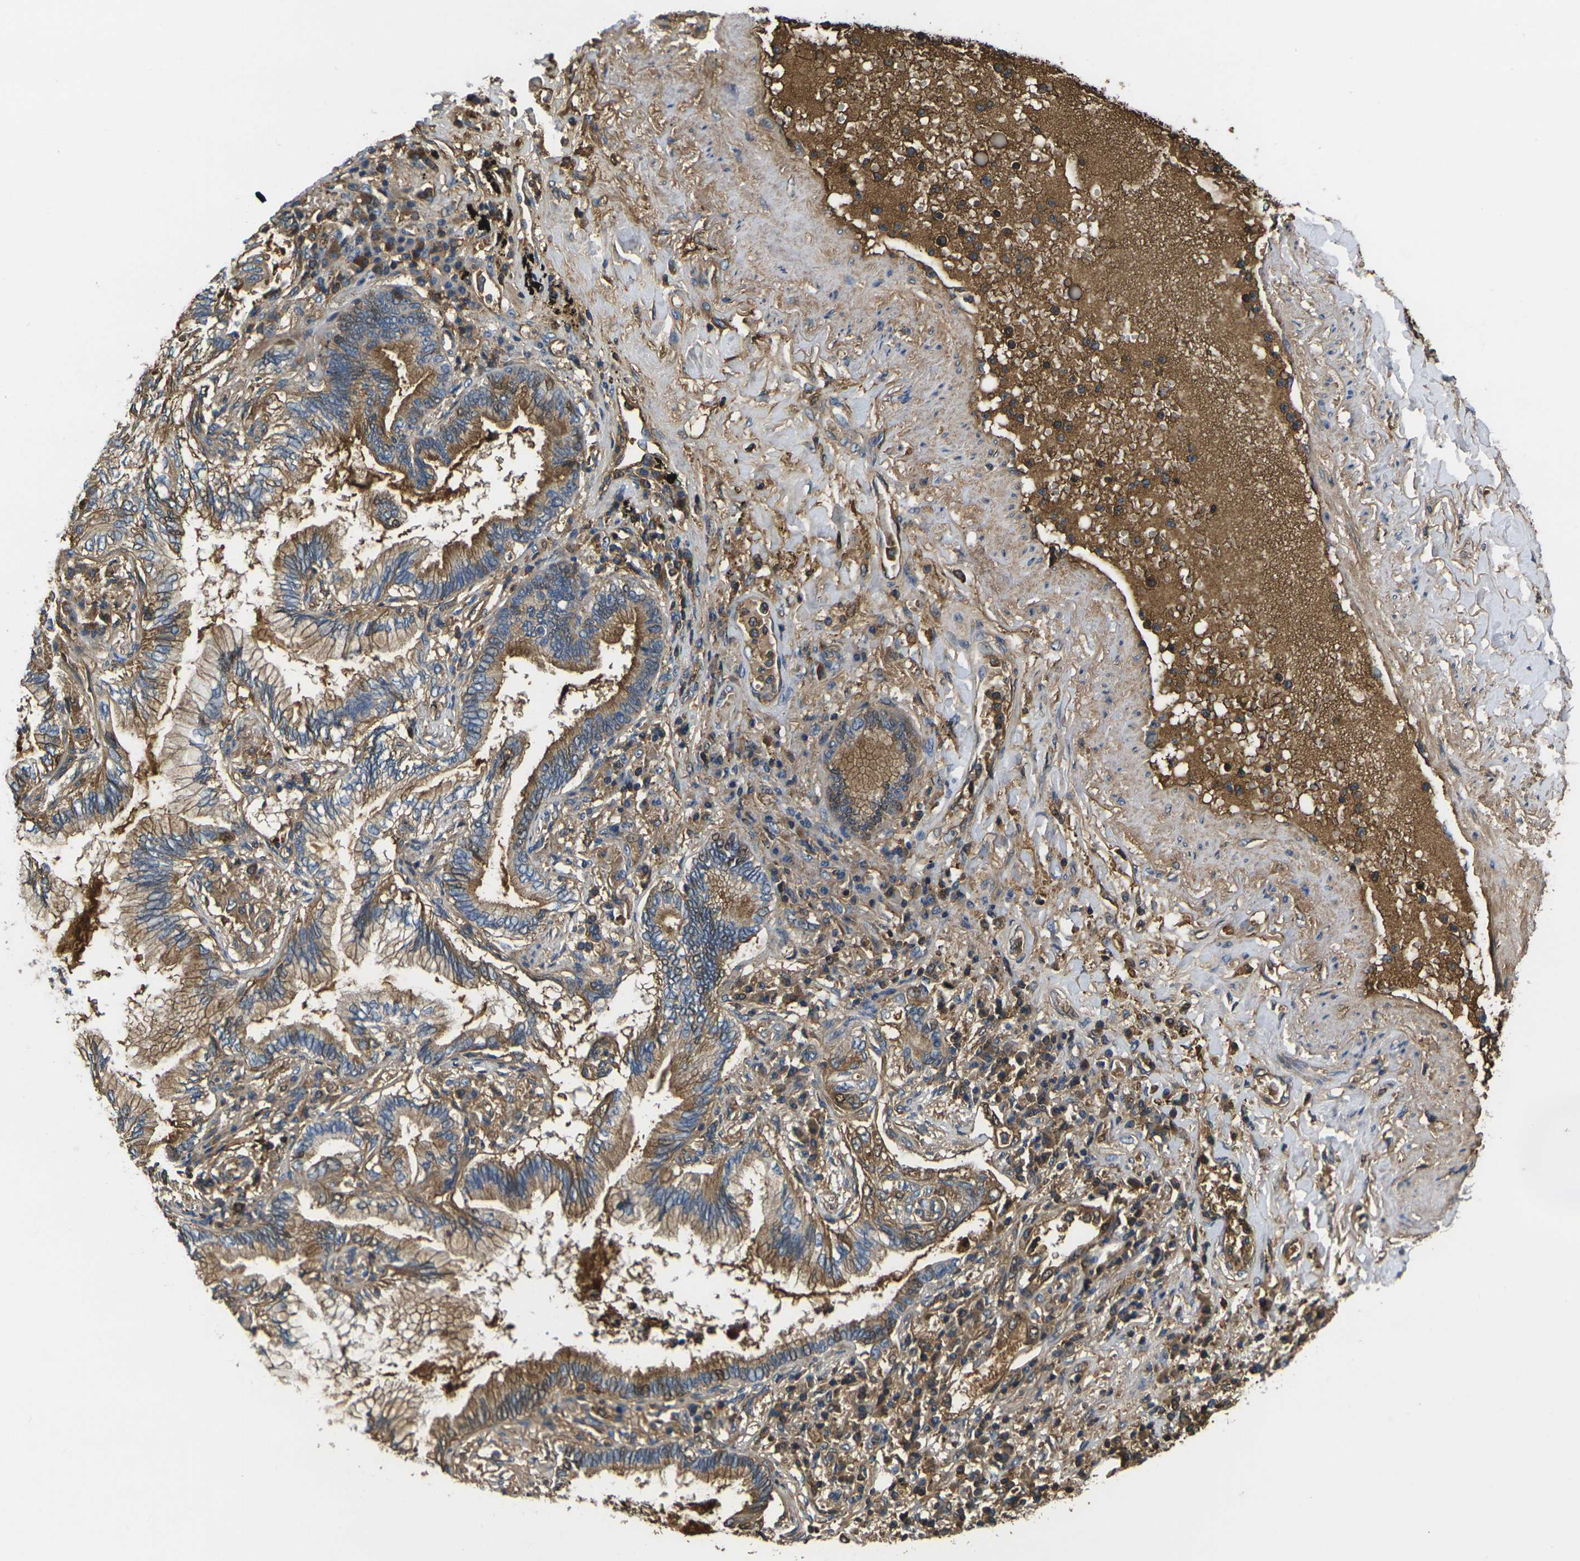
{"staining": {"intensity": "moderate", "quantity": ">75%", "location": "cytoplasmic/membranous"}, "tissue": "lung cancer", "cell_type": "Tumor cells", "image_type": "cancer", "snomed": [{"axis": "morphology", "description": "Normal tissue, NOS"}, {"axis": "morphology", "description": "Adenocarcinoma, NOS"}, {"axis": "topography", "description": "Bronchus"}, {"axis": "topography", "description": "Lung"}], "caption": "Immunohistochemistry (IHC) histopathology image of neoplastic tissue: human lung cancer stained using IHC shows medium levels of moderate protein expression localized specifically in the cytoplasmic/membranous of tumor cells, appearing as a cytoplasmic/membranous brown color.", "gene": "HSPG2", "patient": {"sex": "female", "age": 70}}